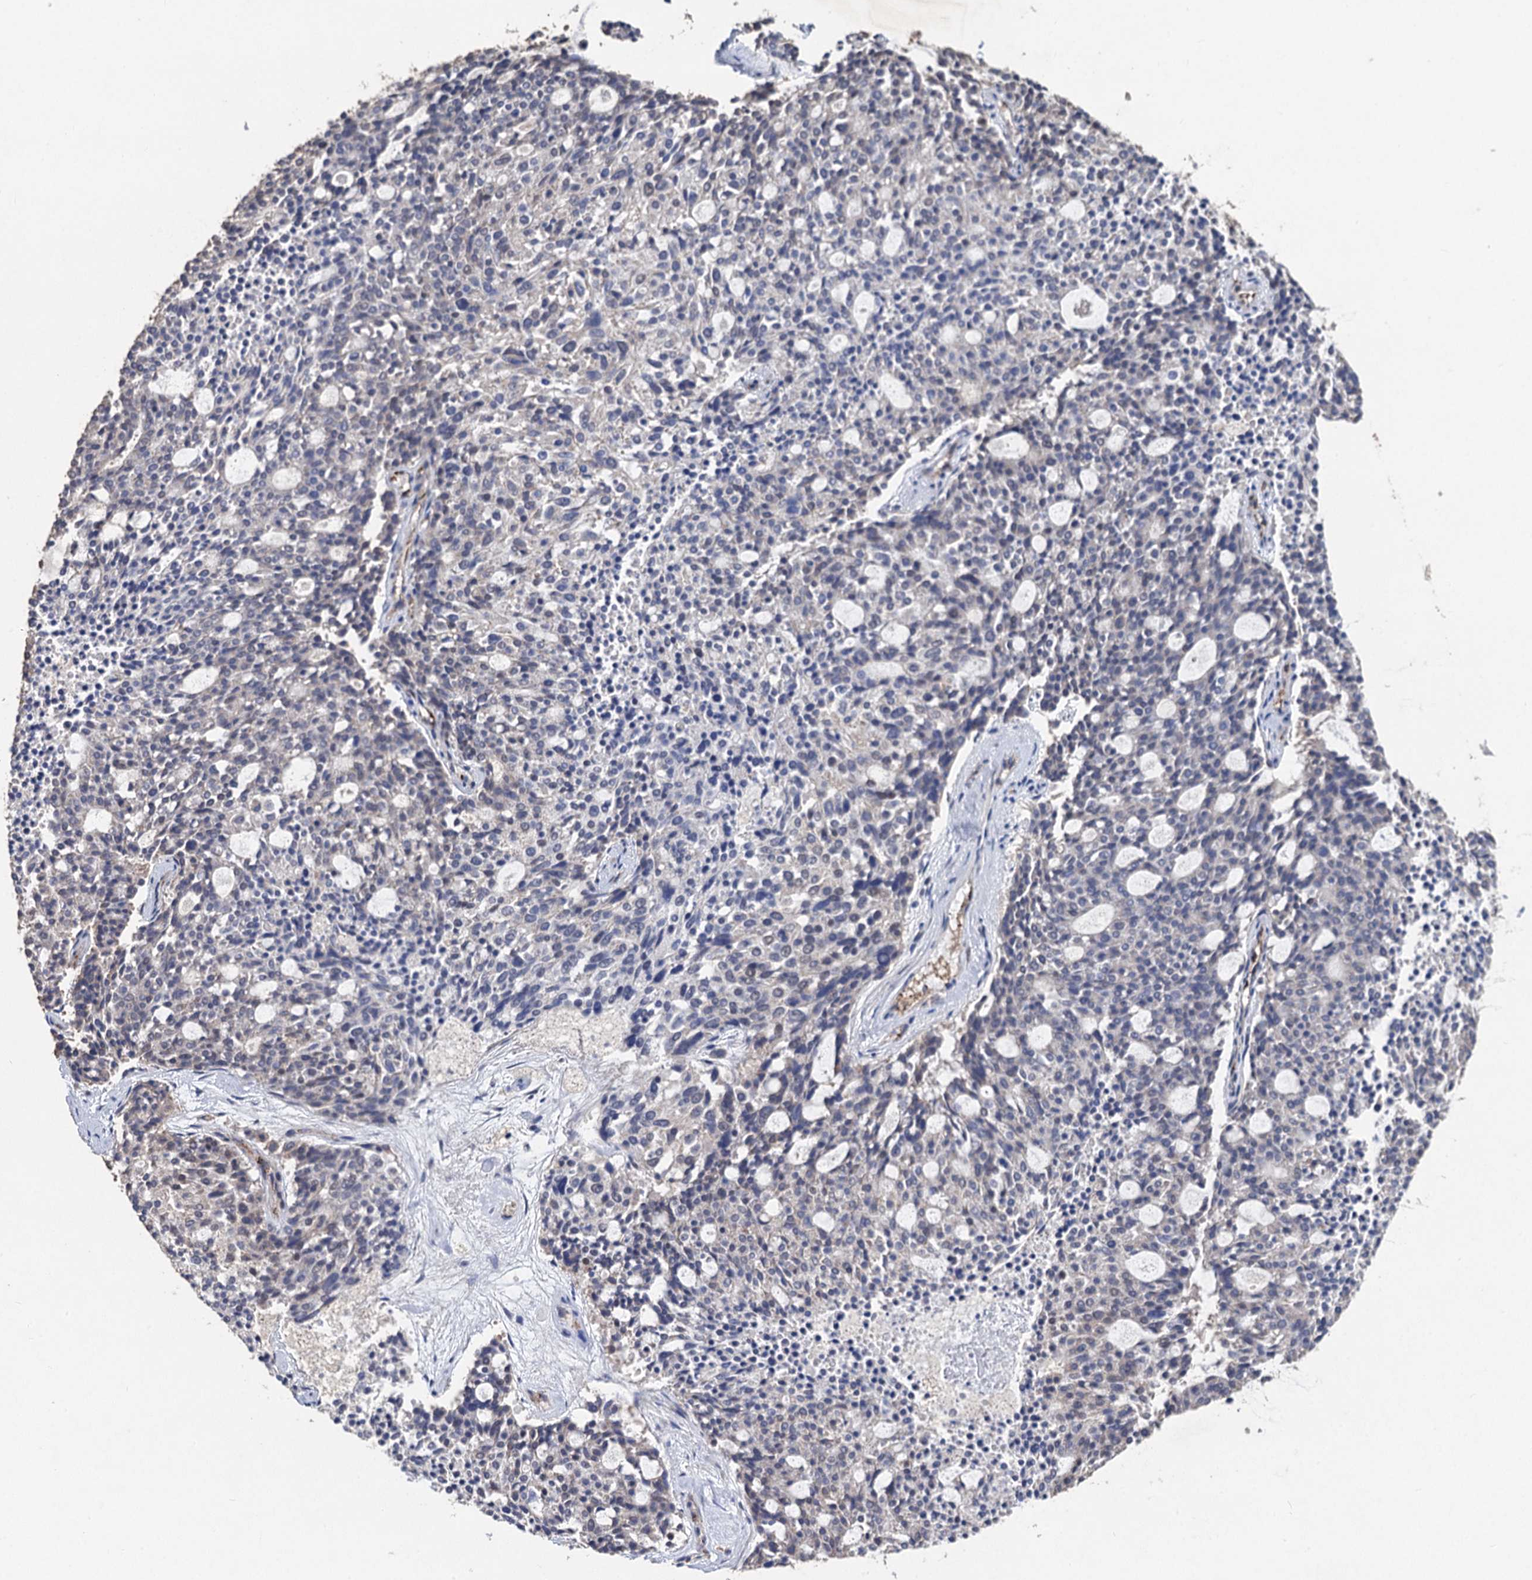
{"staining": {"intensity": "negative", "quantity": "none", "location": "none"}, "tissue": "carcinoid", "cell_type": "Tumor cells", "image_type": "cancer", "snomed": [{"axis": "morphology", "description": "Carcinoid, malignant, NOS"}, {"axis": "topography", "description": "Pancreas"}], "caption": "IHC image of human carcinoid (malignant) stained for a protein (brown), which demonstrates no staining in tumor cells.", "gene": "PPTC7", "patient": {"sex": "female", "age": 54}}